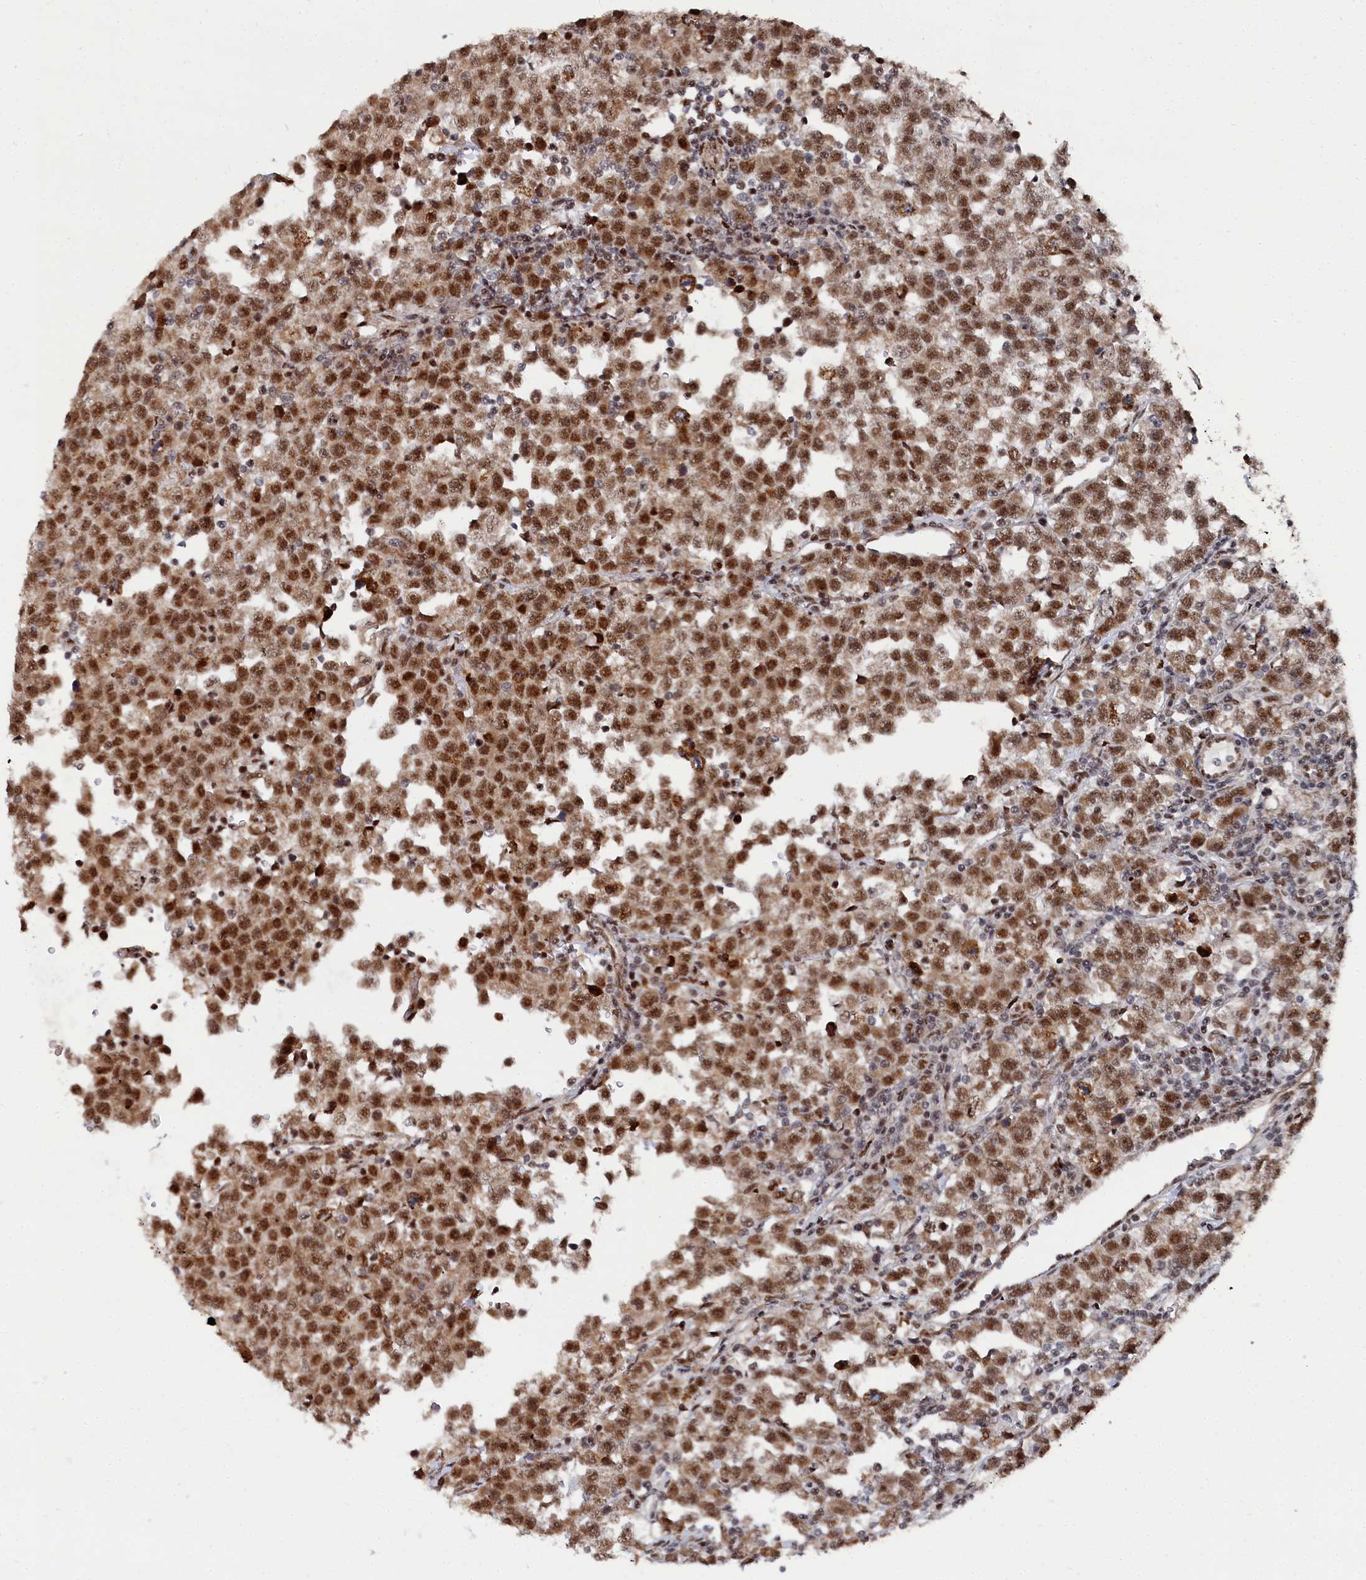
{"staining": {"intensity": "moderate", "quantity": ">75%", "location": "nuclear"}, "tissue": "testis cancer", "cell_type": "Tumor cells", "image_type": "cancer", "snomed": [{"axis": "morphology", "description": "Normal tissue, NOS"}, {"axis": "morphology", "description": "Seminoma, NOS"}, {"axis": "topography", "description": "Testis"}], "caption": "Tumor cells reveal moderate nuclear expression in approximately >75% of cells in seminoma (testis).", "gene": "BUB3", "patient": {"sex": "male", "age": 43}}